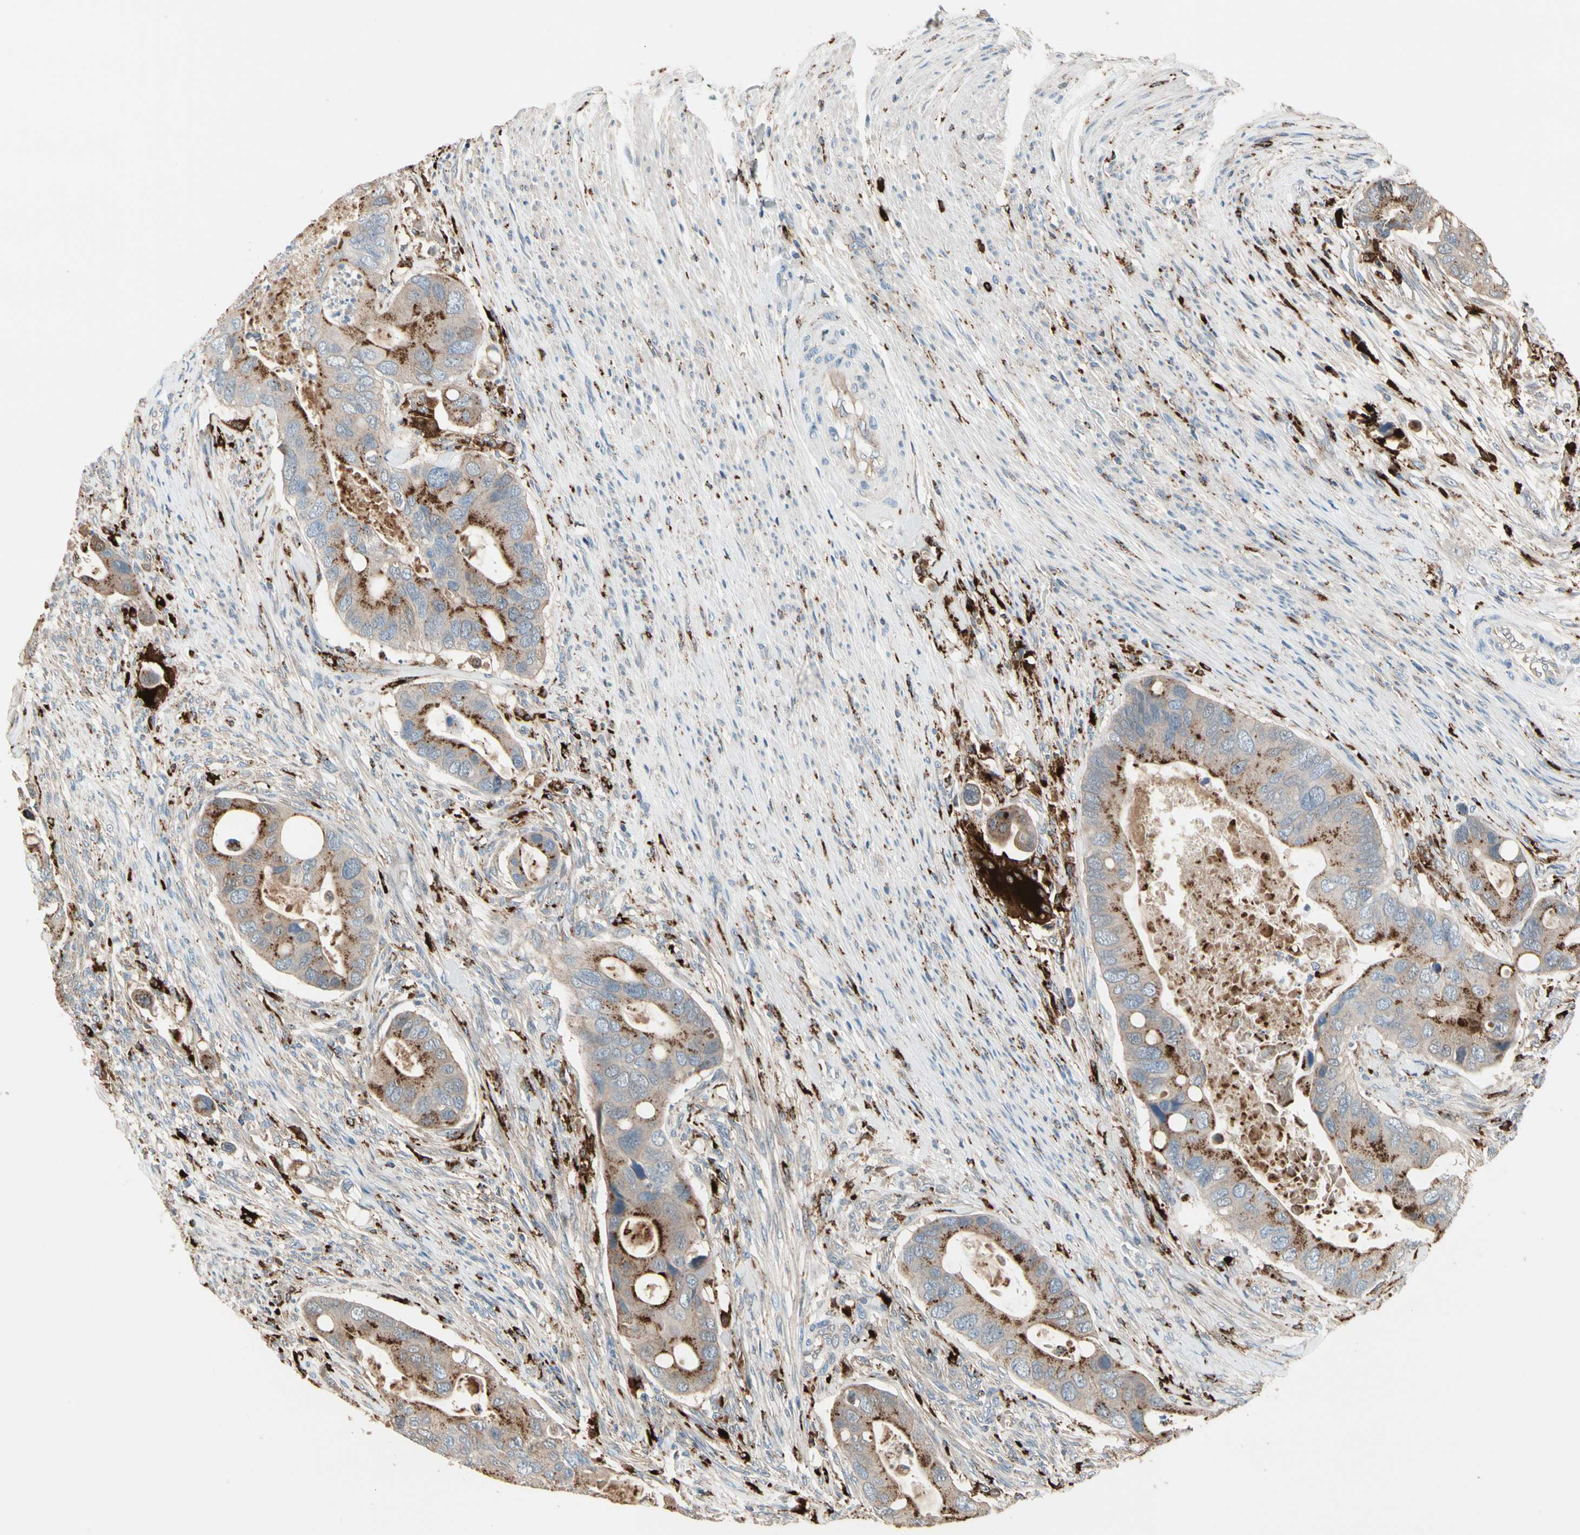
{"staining": {"intensity": "moderate", "quantity": ">75%", "location": "cytoplasmic/membranous"}, "tissue": "colorectal cancer", "cell_type": "Tumor cells", "image_type": "cancer", "snomed": [{"axis": "morphology", "description": "Adenocarcinoma, NOS"}, {"axis": "topography", "description": "Rectum"}], "caption": "Immunohistochemistry (DAB (3,3'-diaminobenzidine)) staining of human colorectal cancer displays moderate cytoplasmic/membranous protein staining in approximately >75% of tumor cells.", "gene": "GM2A", "patient": {"sex": "female", "age": 57}}